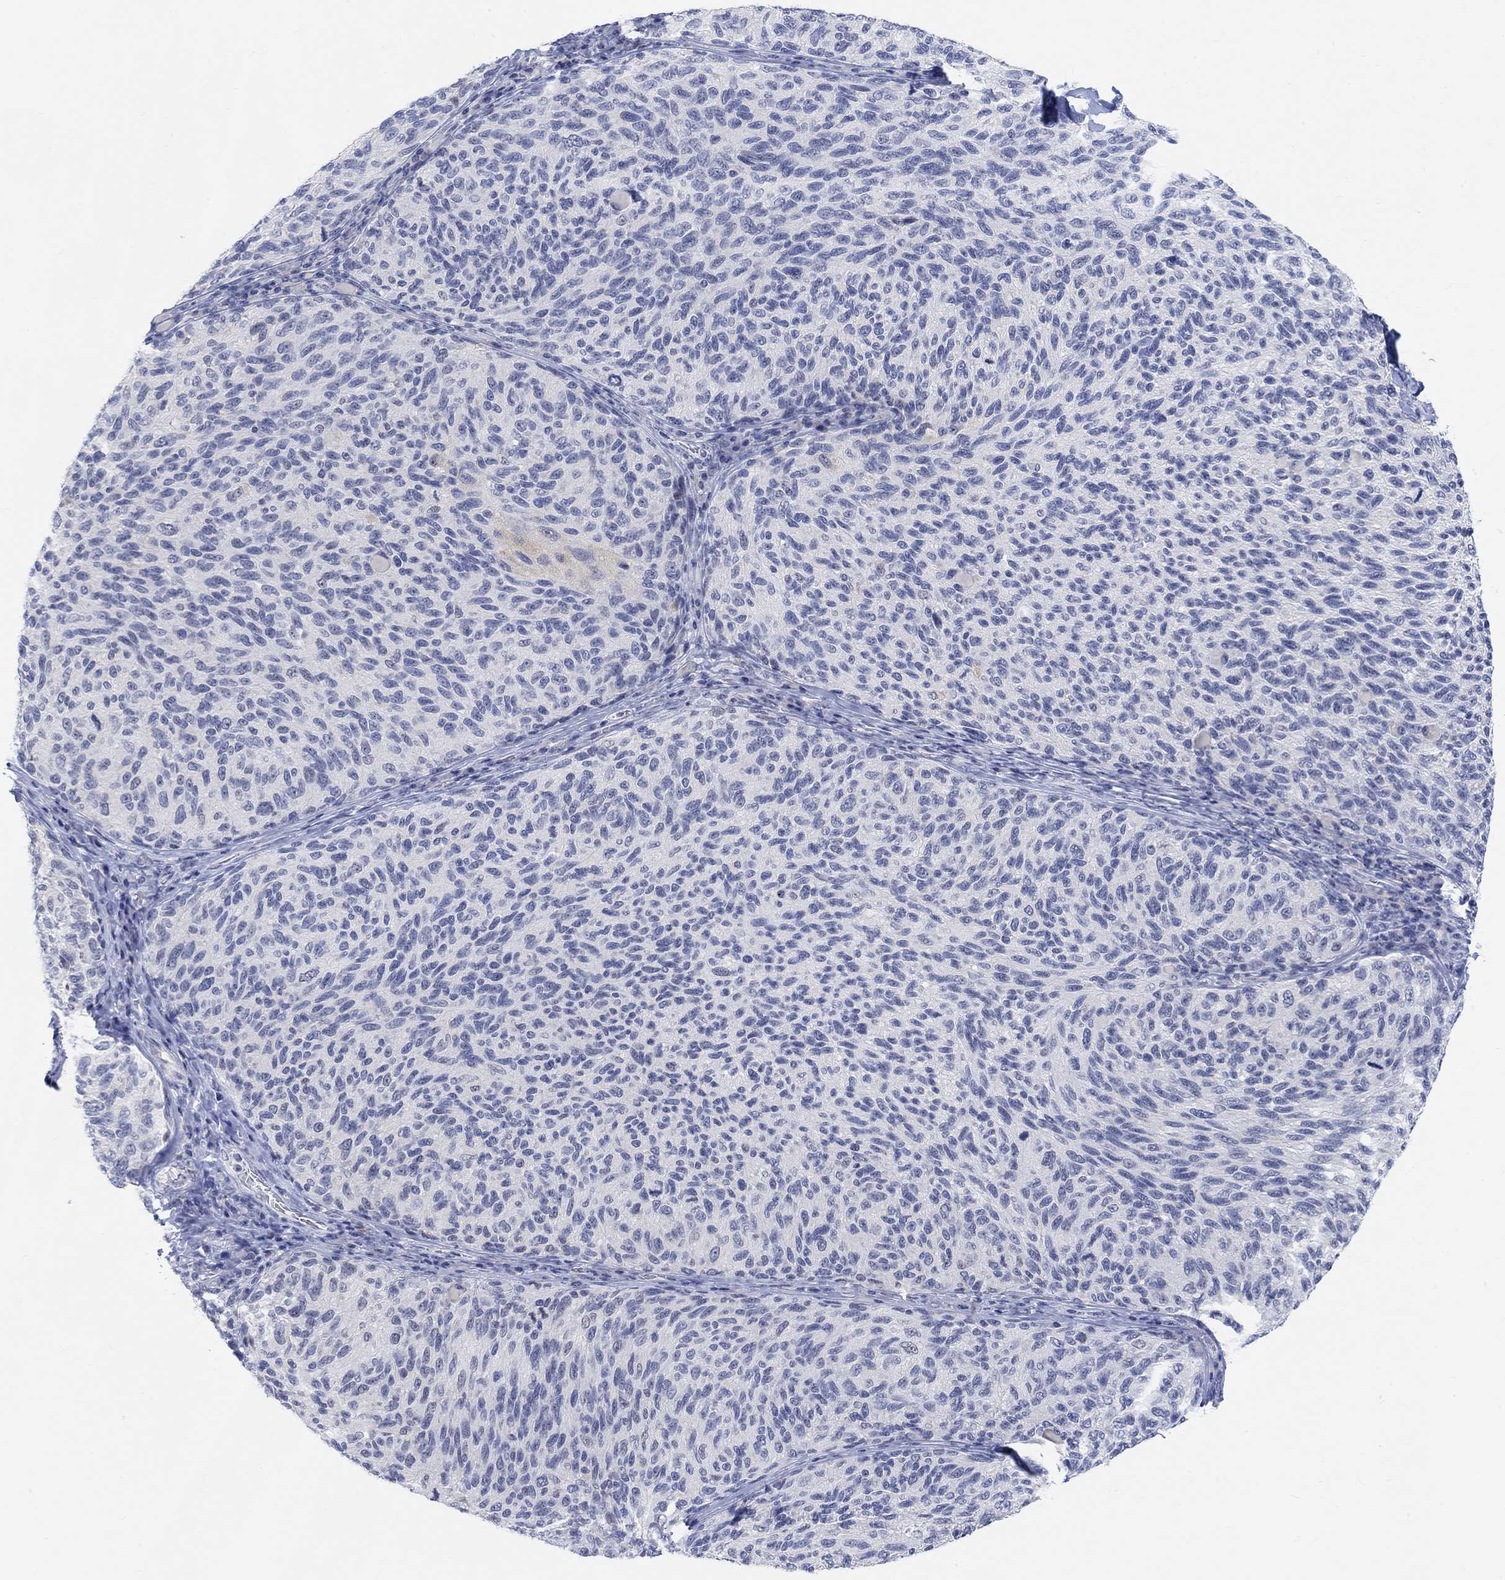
{"staining": {"intensity": "negative", "quantity": "none", "location": "none"}, "tissue": "melanoma", "cell_type": "Tumor cells", "image_type": "cancer", "snomed": [{"axis": "morphology", "description": "Malignant melanoma, NOS"}, {"axis": "topography", "description": "Skin"}], "caption": "DAB (3,3'-diaminobenzidine) immunohistochemical staining of human melanoma displays no significant expression in tumor cells.", "gene": "ATP6V1E2", "patient": {"sex": "female", "age": 73}}